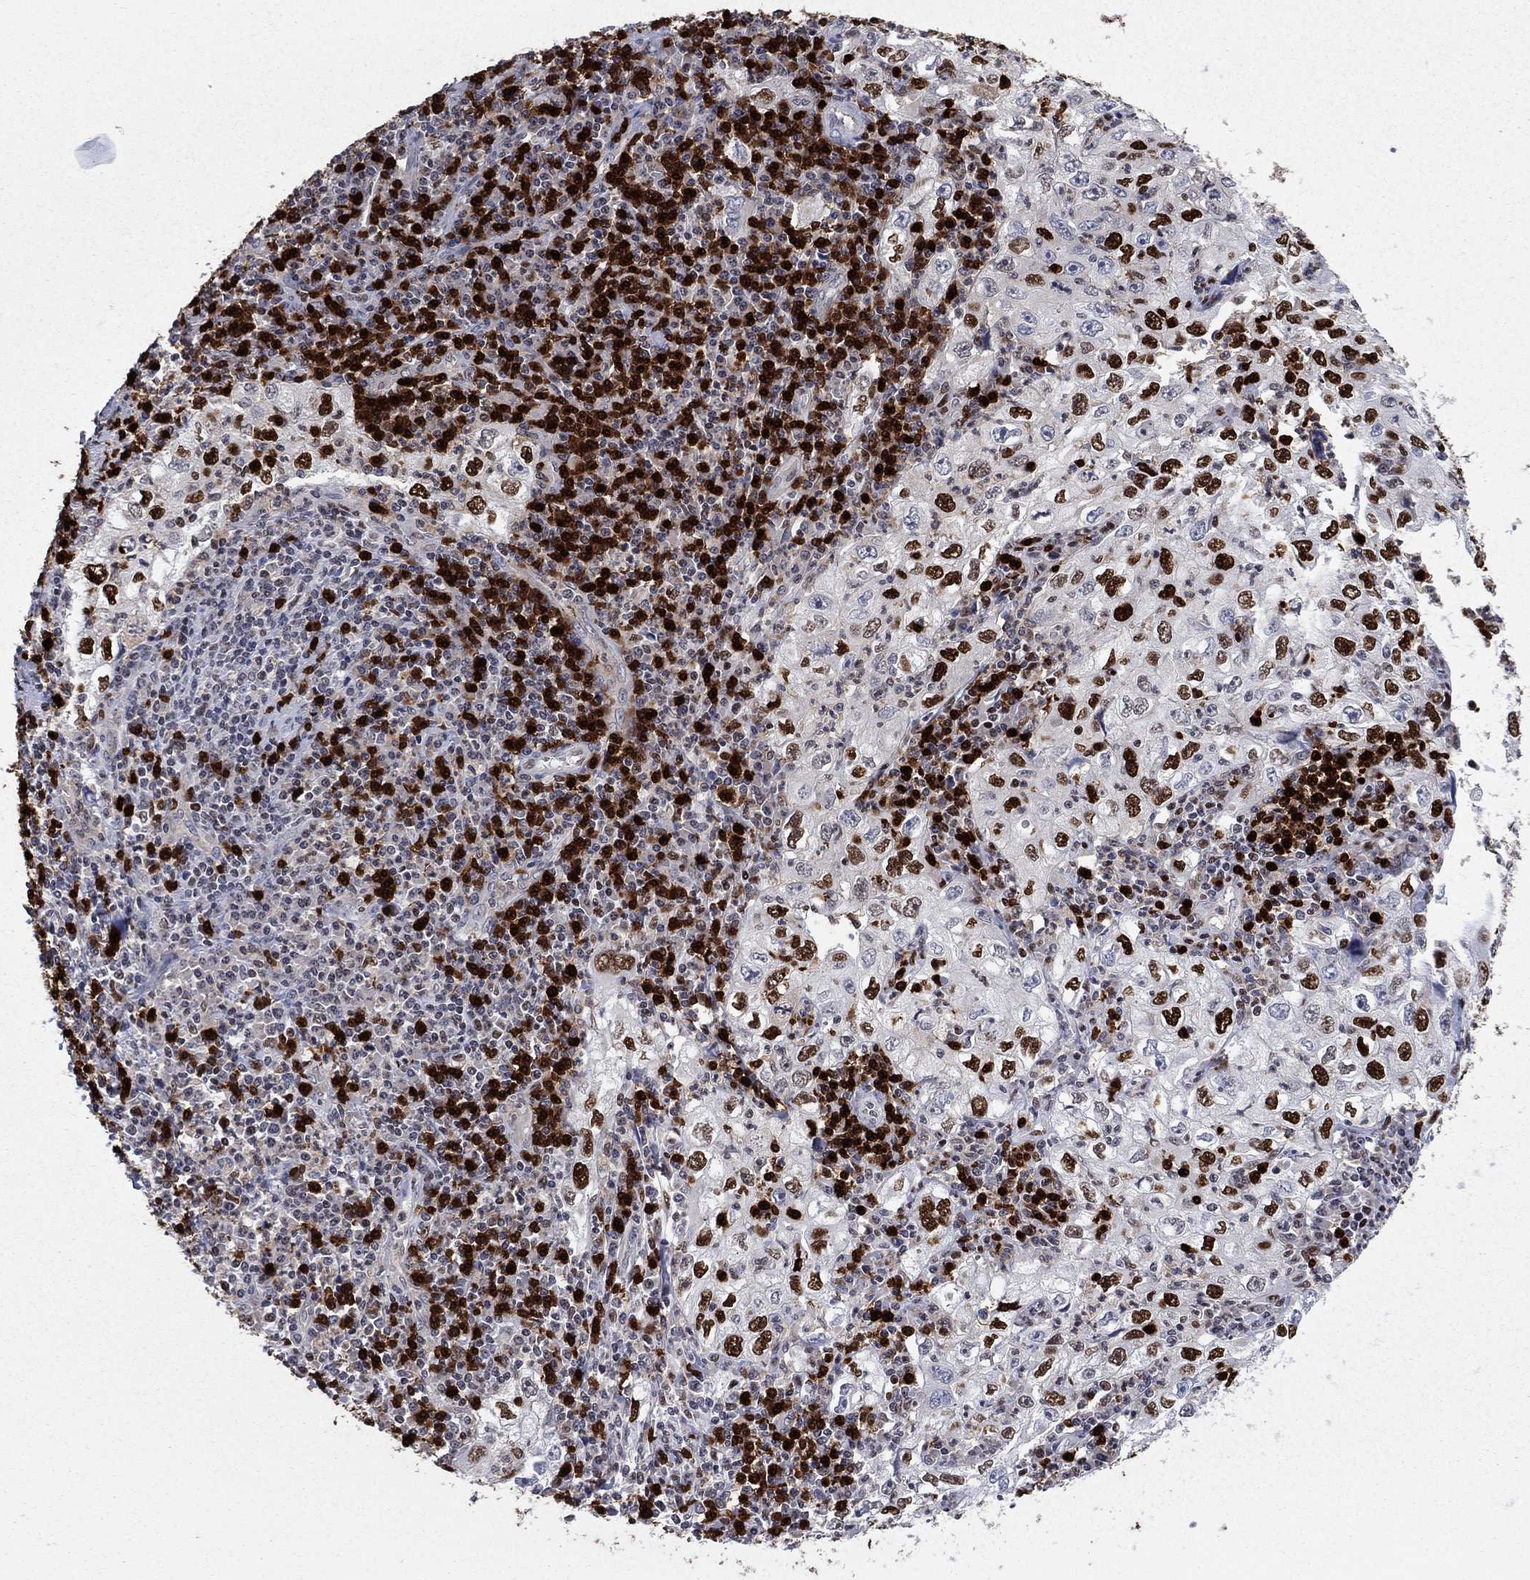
{"staining": {"intensity": "strong", "quantity": "25%-75%", "location": "nuclear"}, "tissue": "cervical cancer", "cell_type": "Tumor cells", "image_type": "cancer", "snomed": [{"axis": "morphology", "description": "Squamous cell carcinoma, NOS"}, {"axis": "topography", "description": "Cervix"}], "caption": "Immunohistochemical staining of human squamous cell carcinoma (cervical) shows high levels of strong nuclear protein staining in approximately 25%-75% of tumor cells.", "gene": "ZNHIT3", "patient": {"sex": "female", "age": 24}}